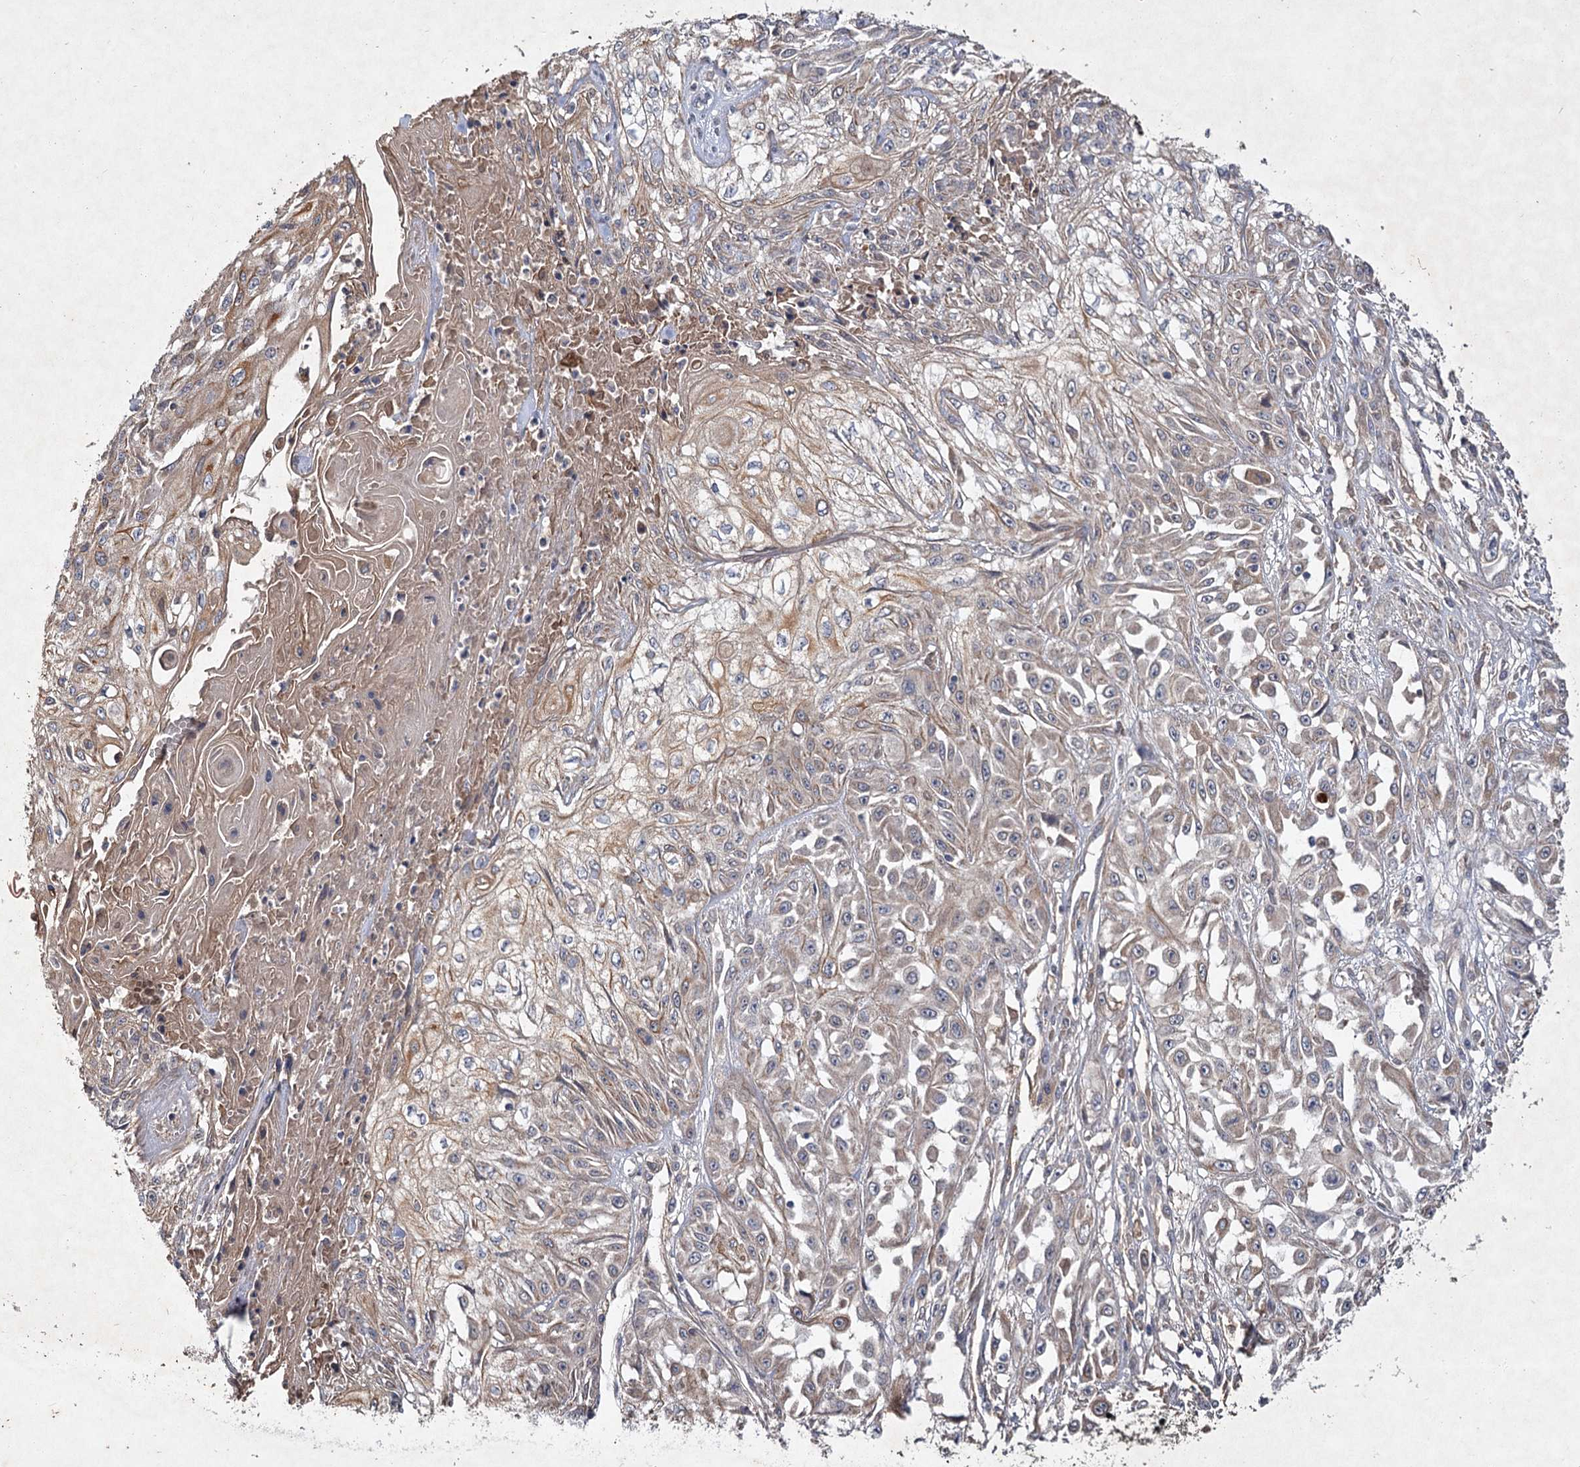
{"staining": {"intensity": "weak", "quantity": "25%-75%", "location": "cytoplasmic/membranous"}, "tissue": "skin cancer", "cell_type": "Tumor cells", "image_type": "cancer", "snomed": [{"axis": "morphology", "description": "Squamous cell carcinoma, NOS"}, {"axis": "morphology", "description": "Squamous cell carcinoma, metastatic, NOS"}, {"axis": "topography", "description": "Skin"}, {"axis": "topography", "description": "Lymph node"}], "caption": "A high-resolution histopathology image shows IHC staining of skin squamous cell carcinoma, which reveals weak cytoplasmic/membranous positivity in approximately 25%-75% of tumor cells.", "gene": "MFN1", "patient": {"sex": "male", "age": 75}}